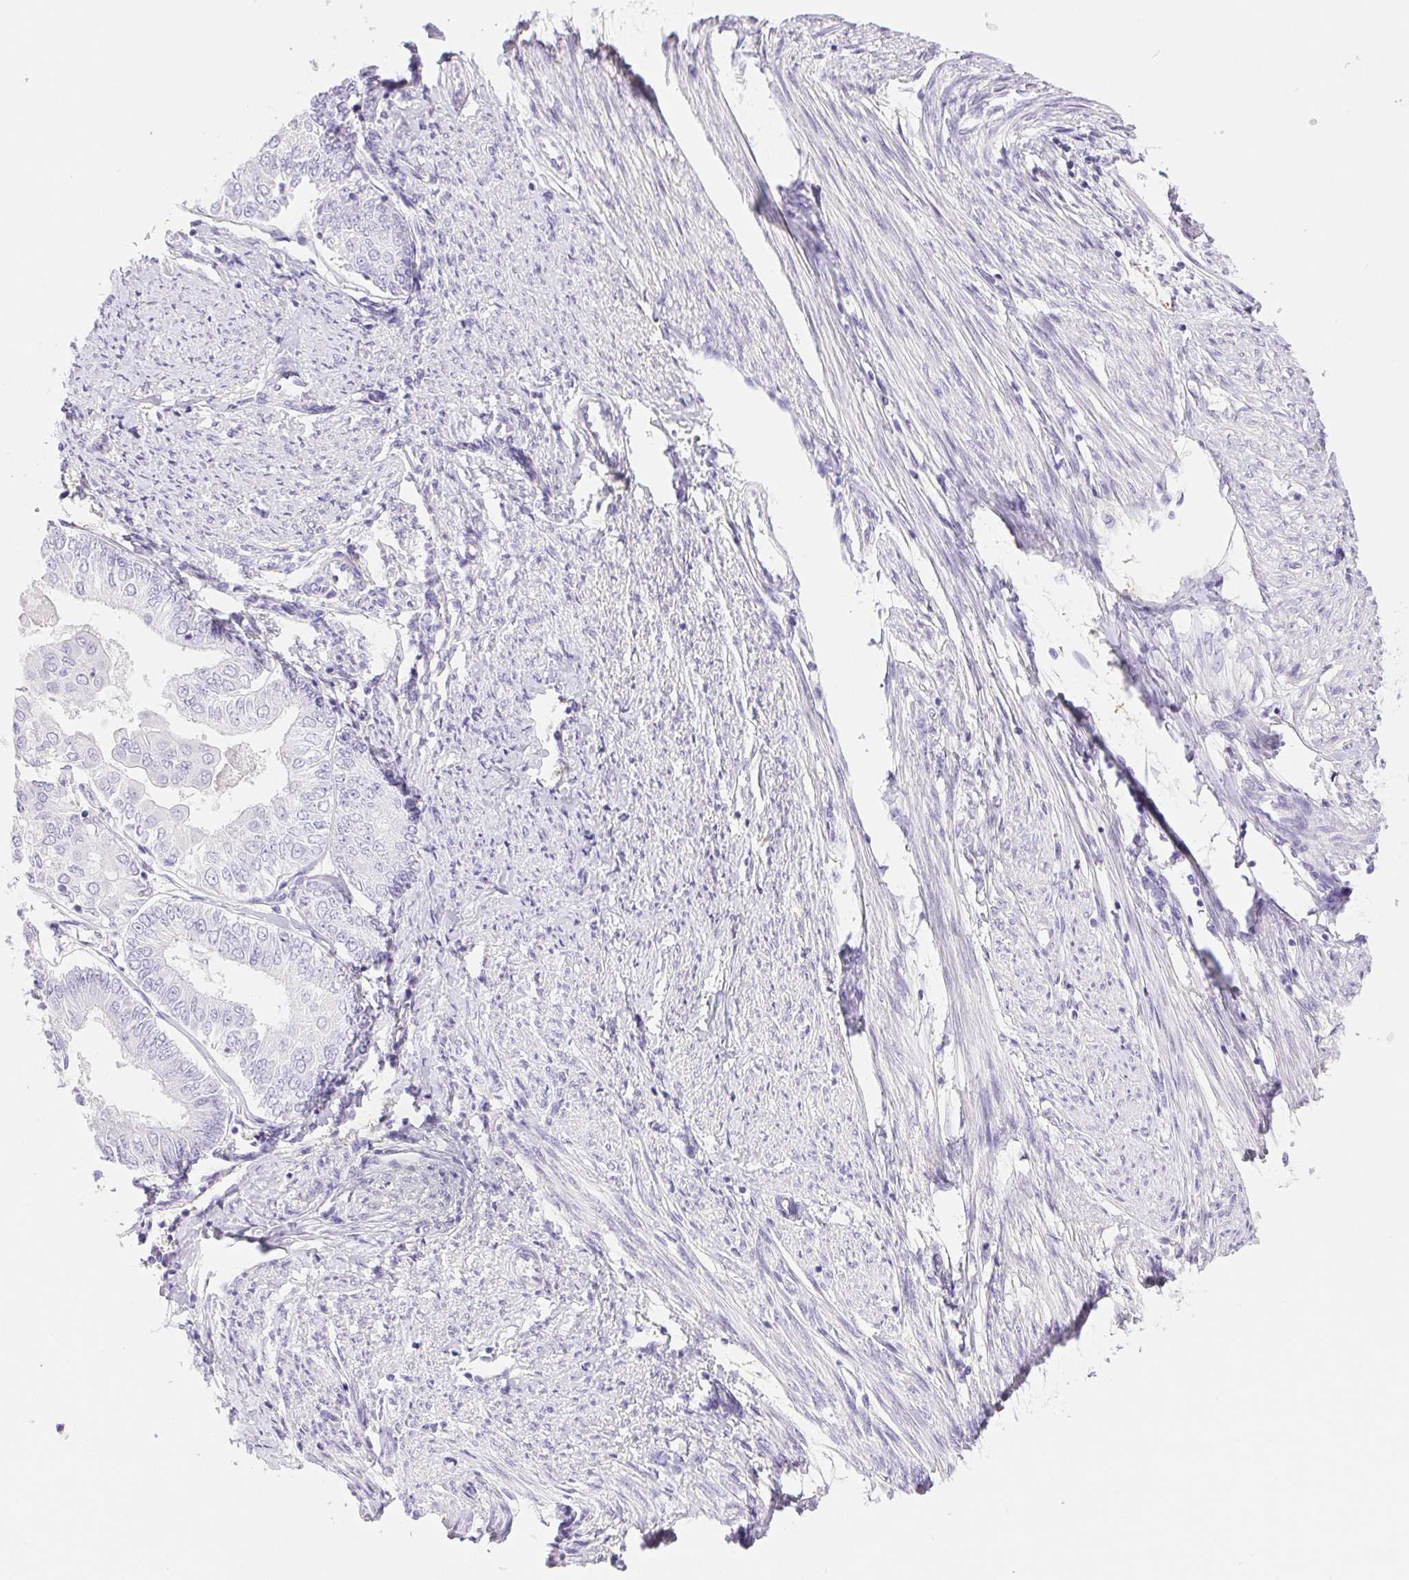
{"staining": {"intensity": "negative", "quantity": "none", "location": "none"}, "tissue": "endometrial cancer", "cell_type": "Tumor cells", "image_type": "cancer", "snomed": [{"axis": "morphology", "description": "Adenocarcinoma, NOS"}, {"axis": "topography", "description": "Endometrium"}], "caption": "Tumor cells are negative for brown protein staining in endometrial adenocarcinoma.", "gene": "PNLIP", "patient": {"sex": "female", "age": 68}}